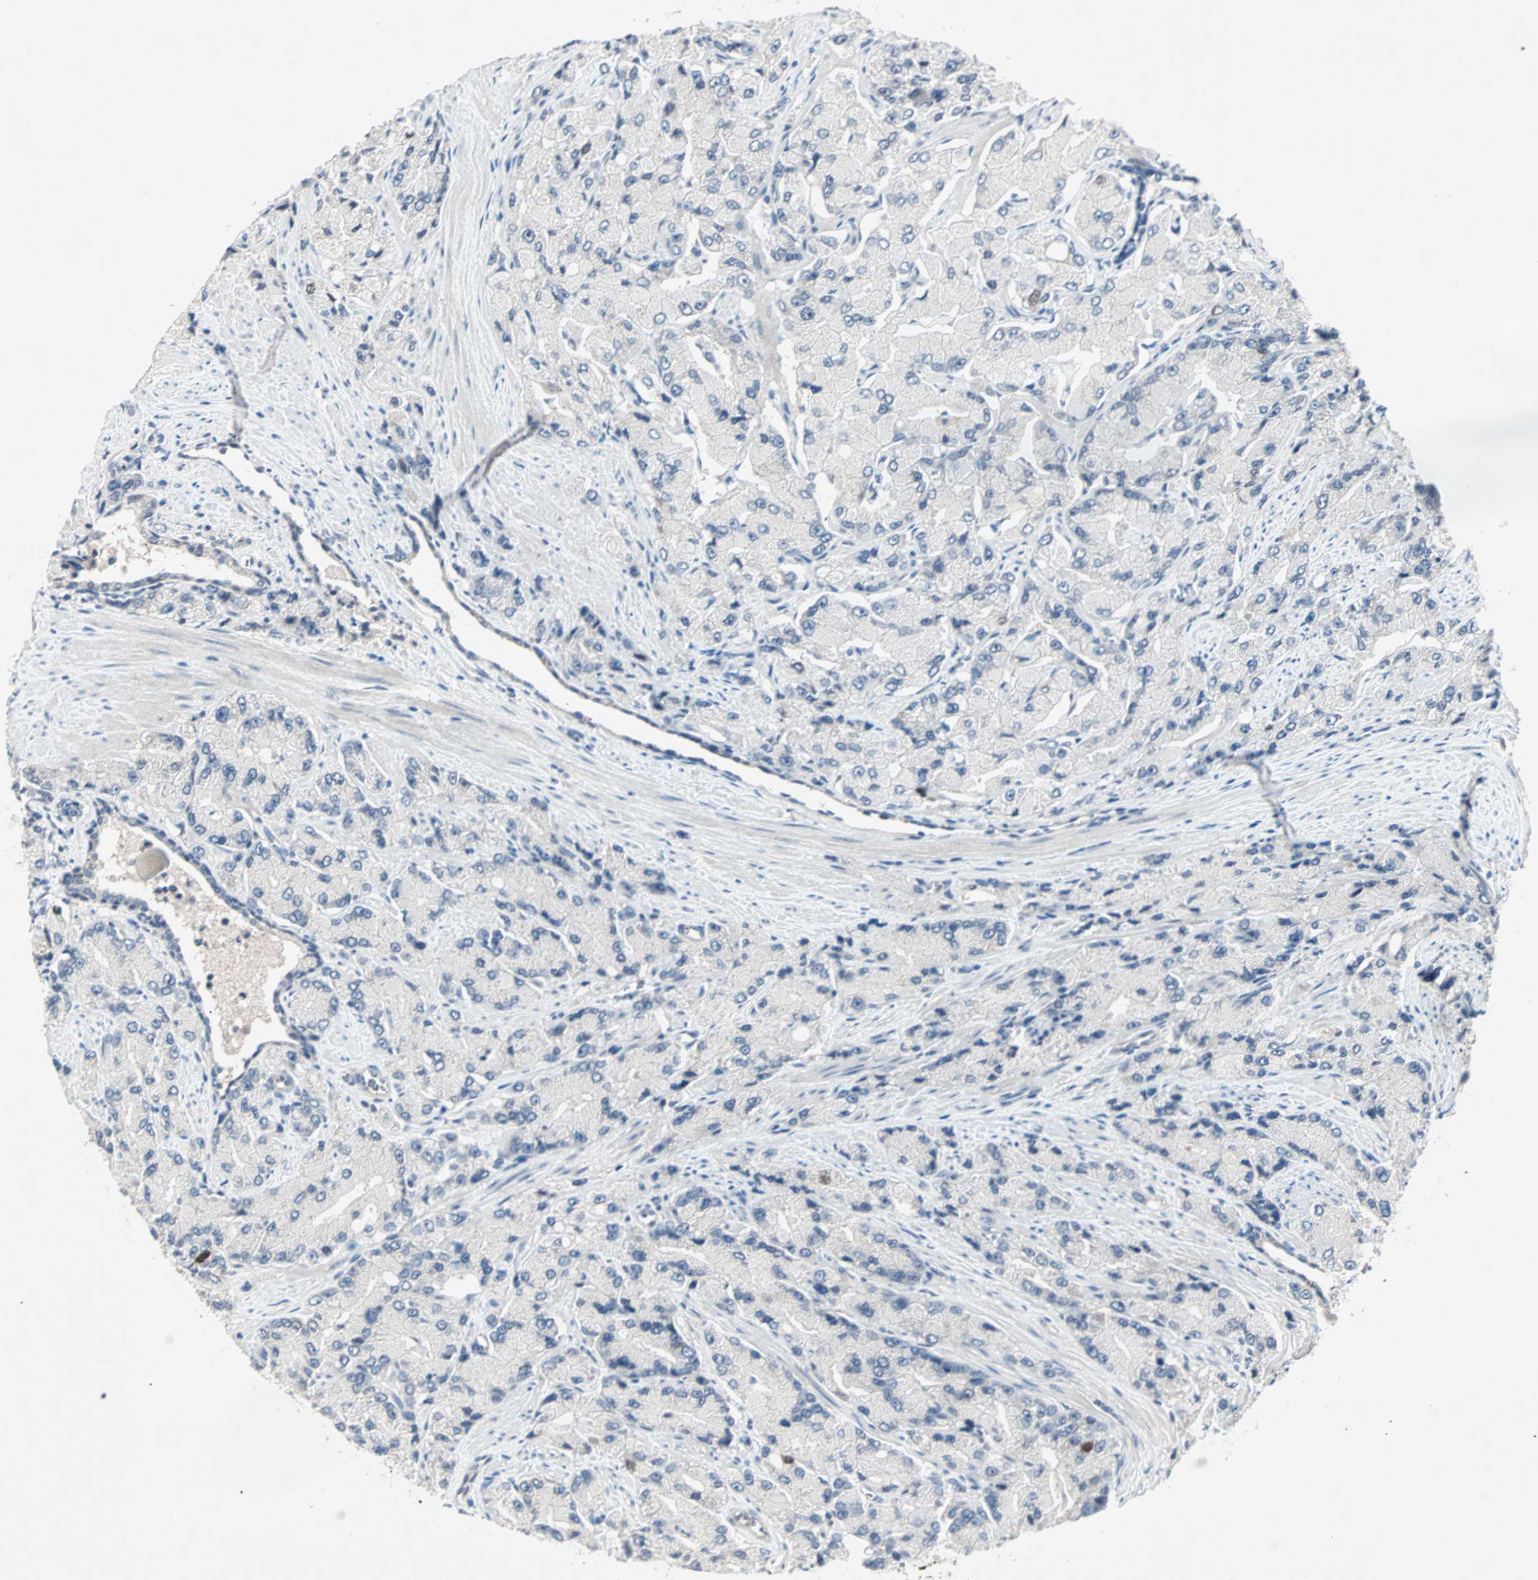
{"staining": {"intensity": "negative", "quantity": "none", "location": "none"}, "tissue": "prostate cancer", "cell_type": "Tumor cells", "image_type": "cancer", "snomed": [{"axis": "morphology", "description": "Adenocarcinoma, High grade"}, {"axis": "topography", "description": "Prostate"}], "caption": "Immunohistochemistry of human prostate cancer (high-grade adenocarcinoma) reveals no expression in tumor cells.", "gene": "CCNE2", "patient": {"sex": "male", "age": 58}}